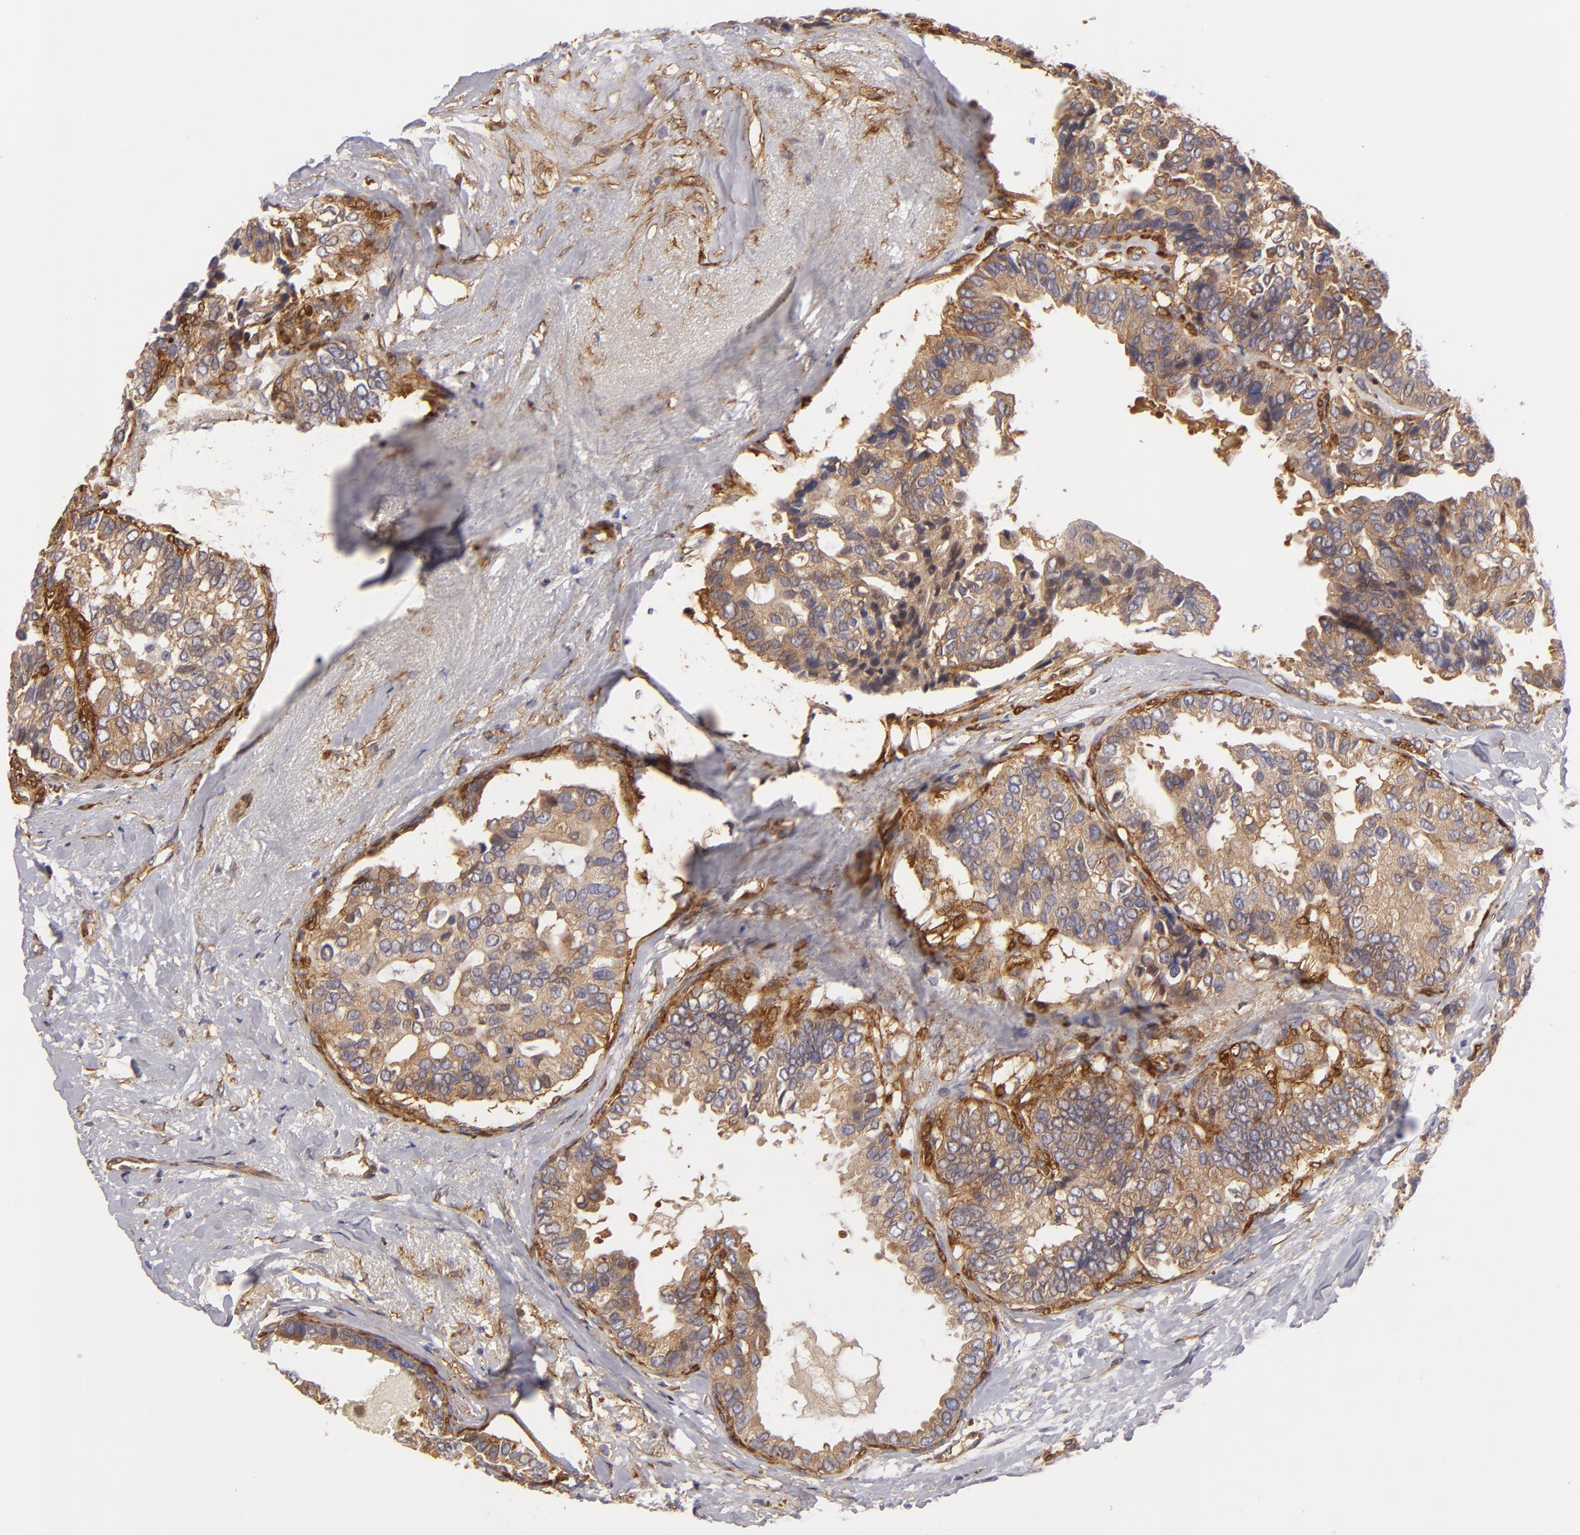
{"staining": {"intensity": "weak", "quantity": ">75%", "location": "cytoplasmic/membranous"}, "tissue": "breast cancer", "cell_type": "Tumor cells", "image_type": "cancer", "snomed": [{"axis": "morphology", "description": "Duct carcinoma"}, {"axis": "topography", "description": "Breast"}], "caption": "The photomicrograph shows a brown stain indicating the presence of a protein in the cytoplasmic/membranous of tumor cells in breast intraductal carcinoma. The staining was performed using DAB (3,3'-diaminobenzidine), with brown indicating positive protein expression. Nuclei are stained blue with hematoxylin.", "gene": "VCL", "patient": {"sex": "female", "age": 69}}